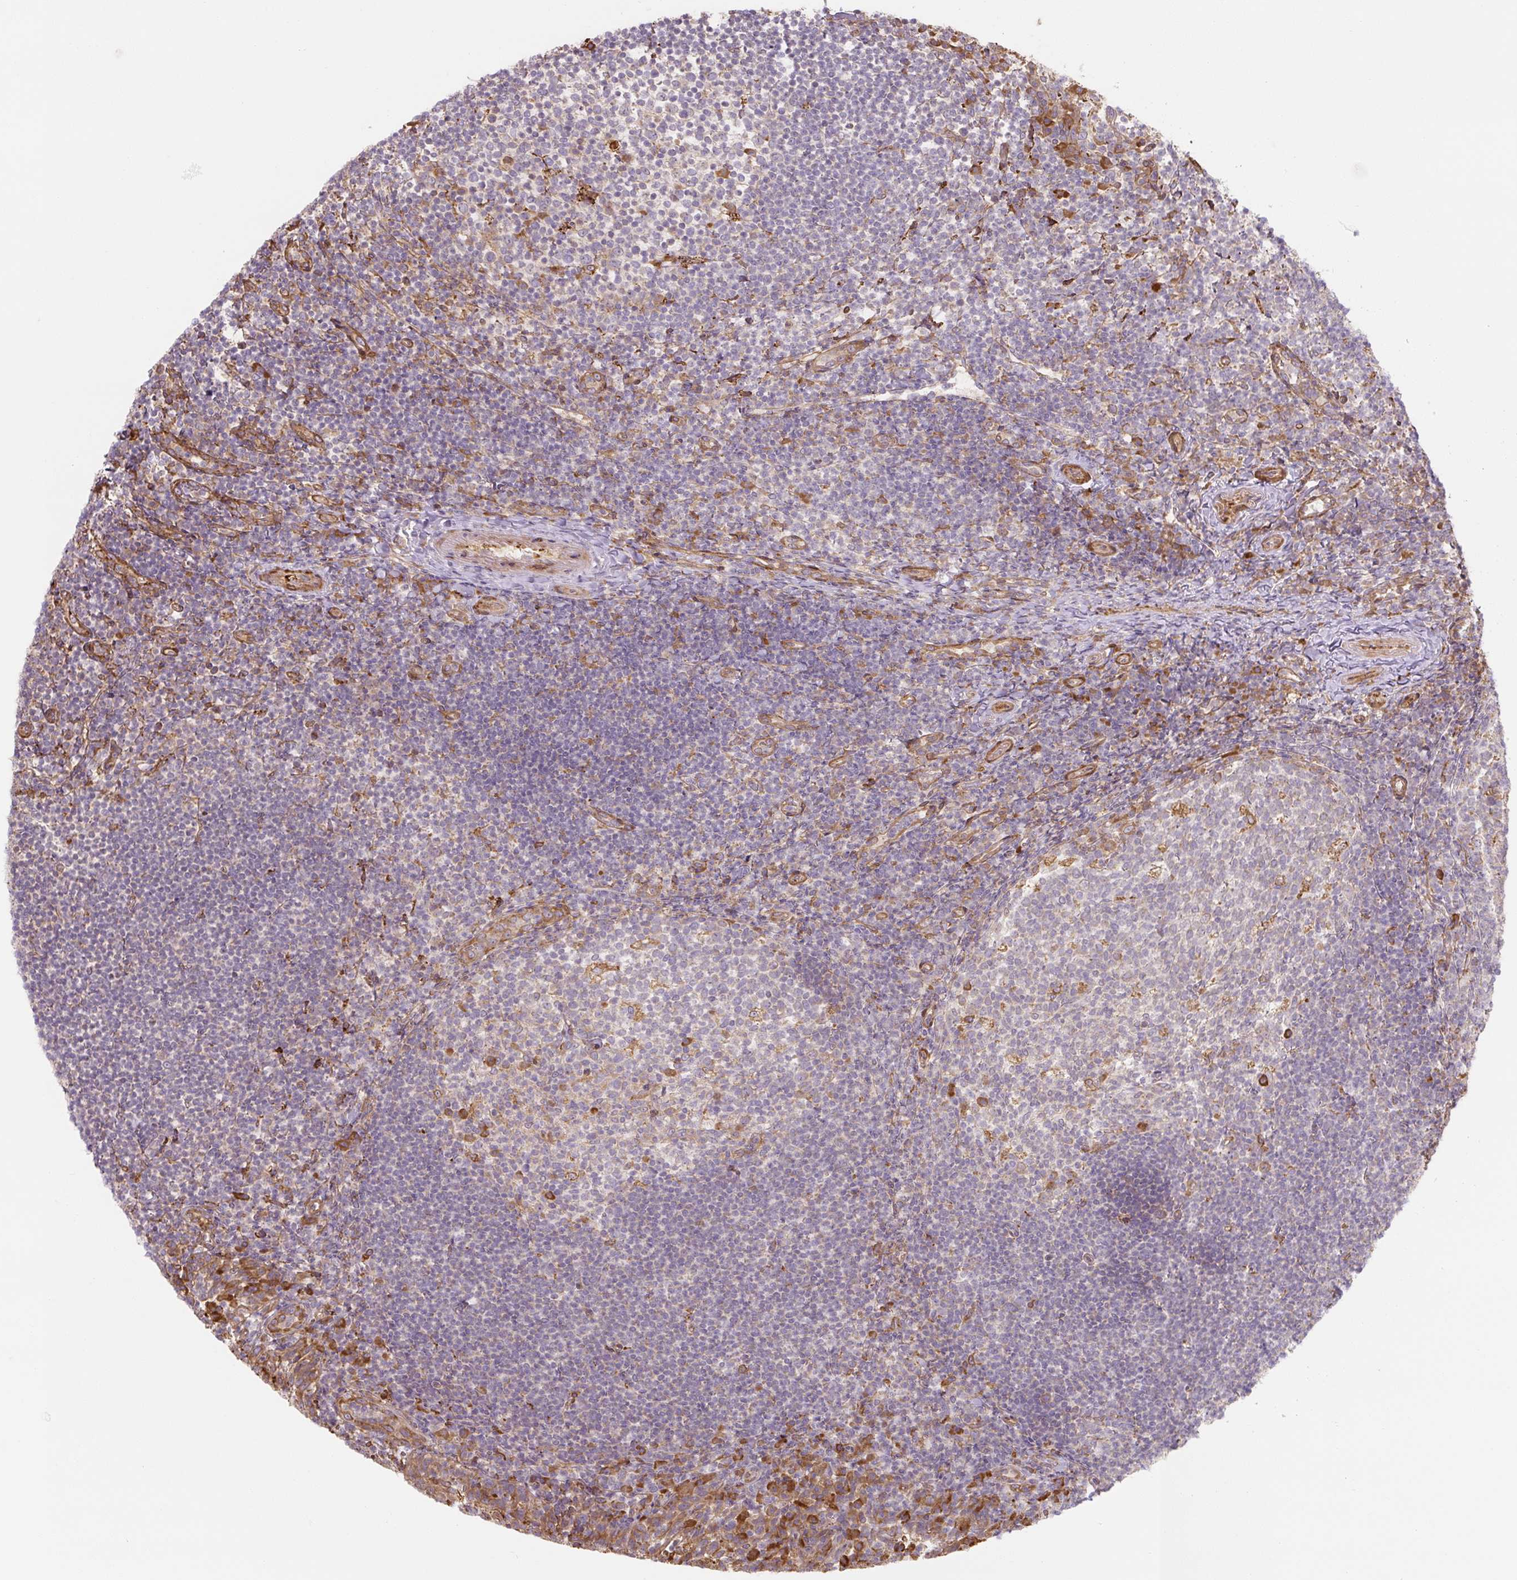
{"staining": {"intensity": "moderate", "quantity": "<25%", "location": "cytoplasmic/membranous"}, "tissue": "tonsil", "cell_type": "Germinal center cells", "image_type": "normal", "snomed": [{"axis": "morphology", "description": "Normal tissue, NOS"}, {"axis": "topography", "description": "Tonsil"}], "caption": "Unremarkable tonsil demonstrates moderate cytoplasmic/membranous expression in about <25% of germinal center cells, visualized by immunohistochemistry.", "gene": "RASA1", "patient": {"sex": "female", "age": 10}}